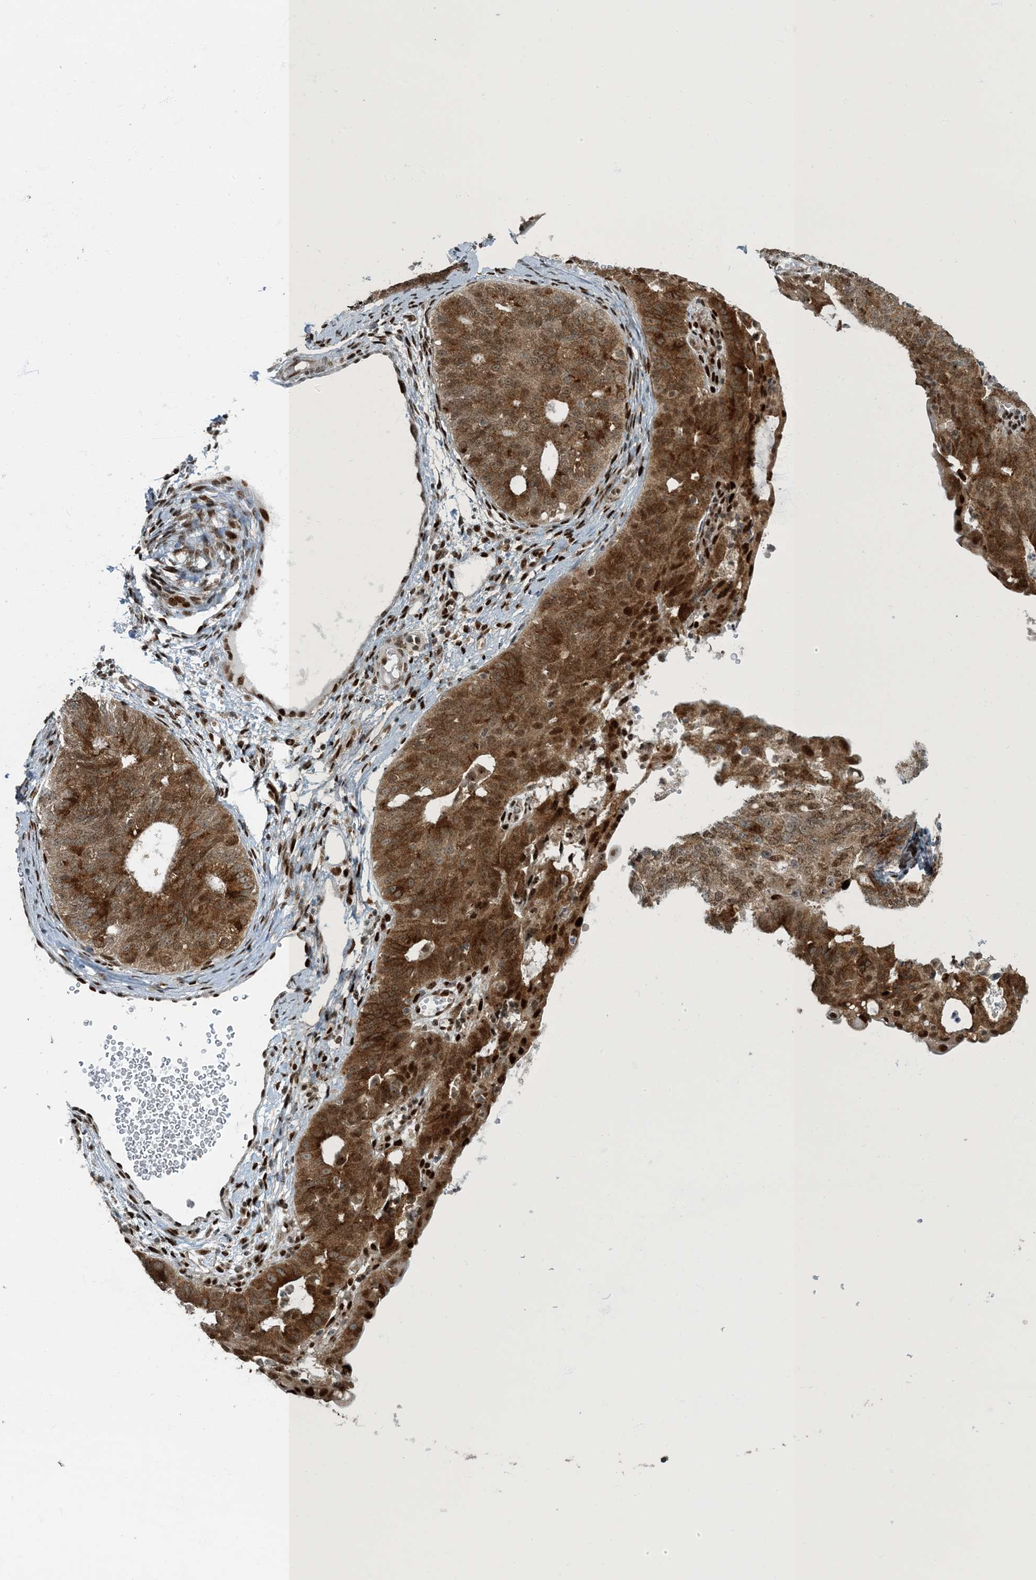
{"staining": {"intensity": "moderate", "quantity": ">75%", "location": "cytoplasmic/membranous,nuclear"}, "tissue": "endometrial cancer", "cell_type": "Tumor cells", "image_type": "cancer", "snomed": [{"axis": "morphology", "description": "Adenocarcinoma, NOS"}, {"axis": "topography", "description": "Endometrium"}], "caption": "This is a histology image of immunohistochemistry (IHC) staining of adenocarcinoma (endometrial), which shows moderate expression in the cytoplasmic/membranous and nuclear of tumor cells.", "gene": "MBD1", "patient": {"sex": "female", "age": 32}}